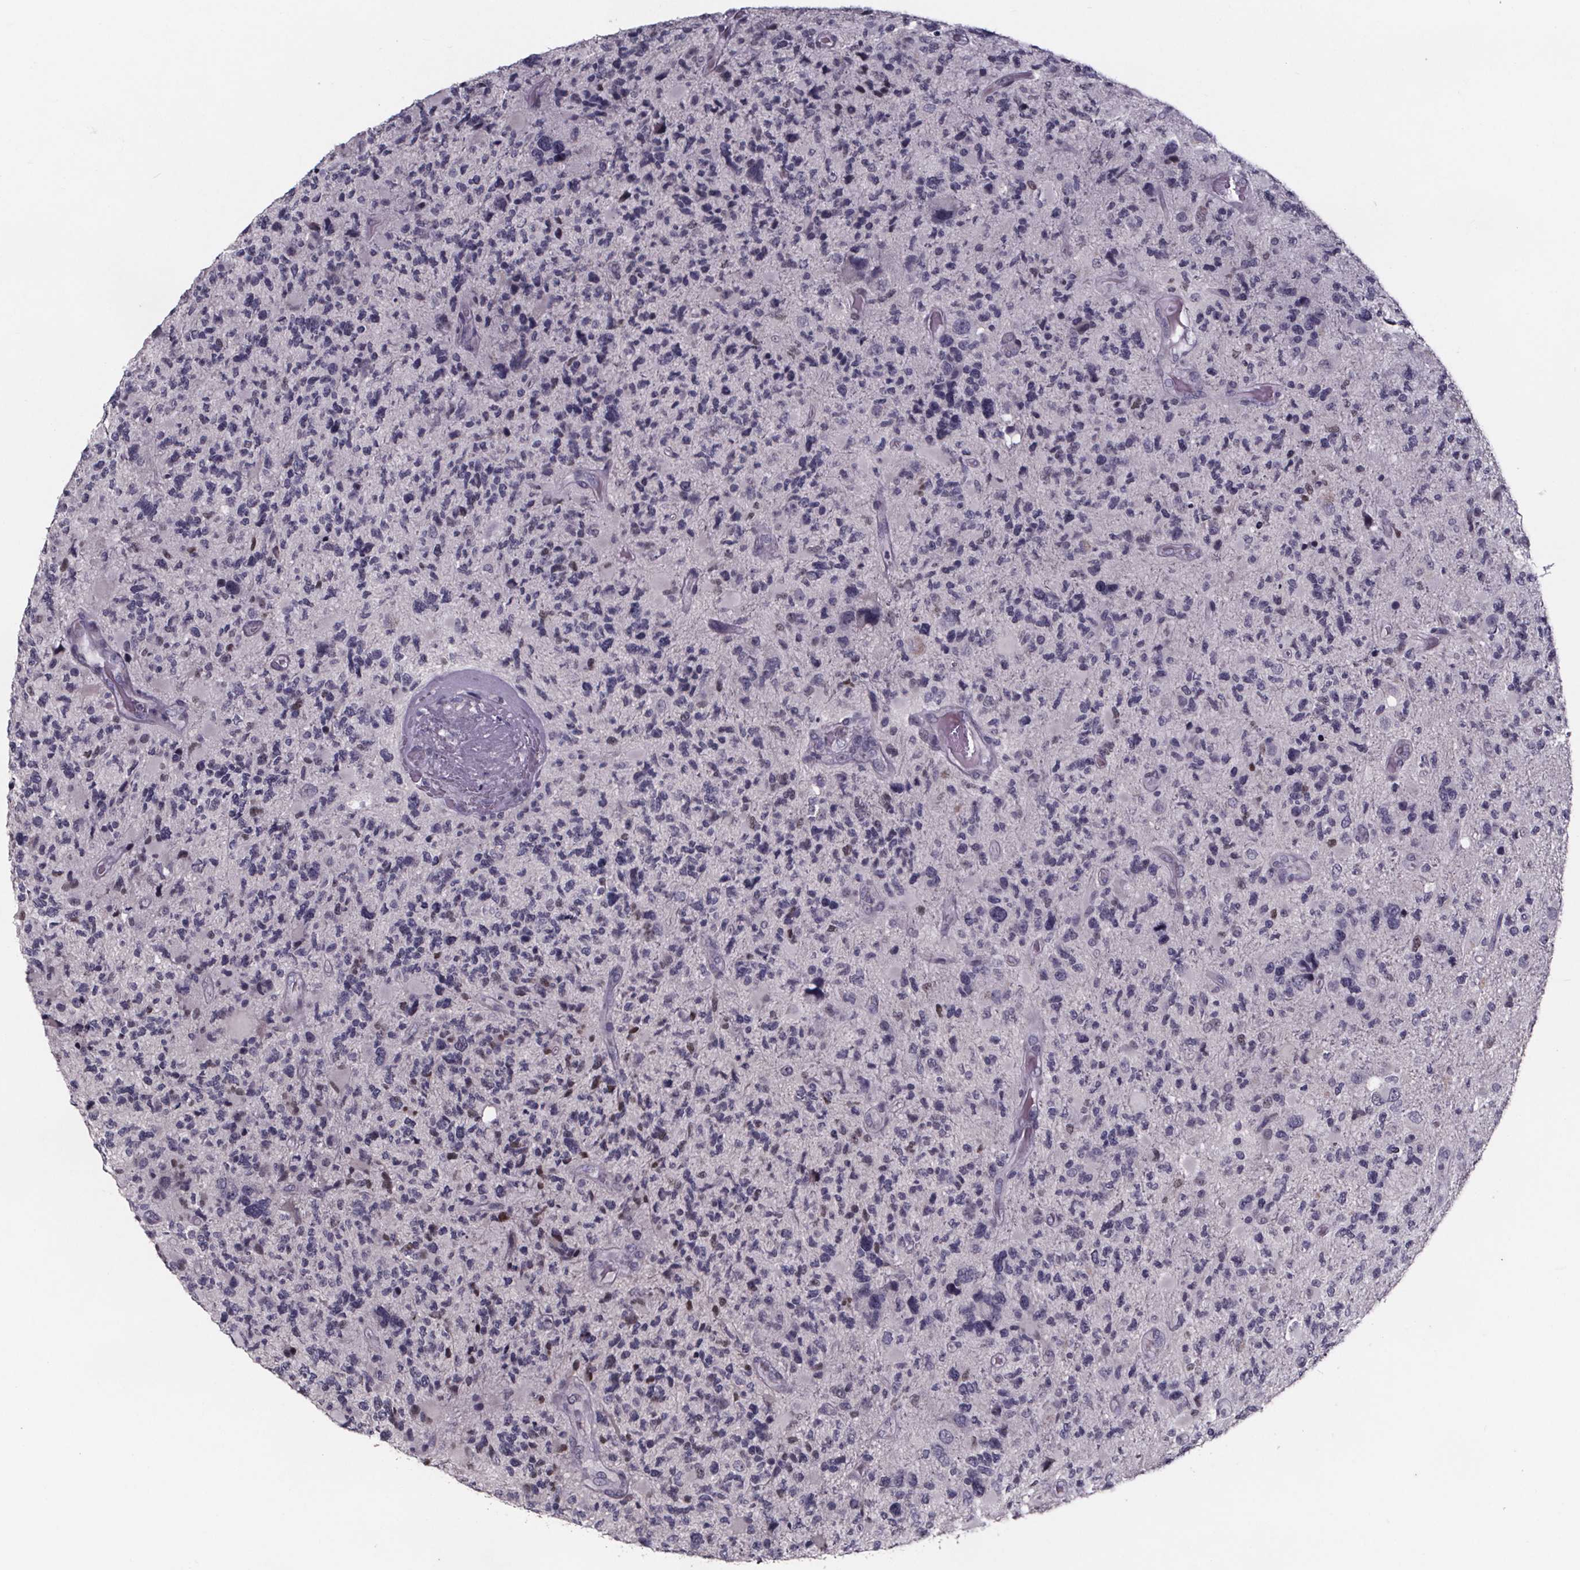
{"staining": {"intensity": "negative", "quantity": "none", "location": "none"}, "tissue": "glioma", "cell_type": "Tumor cells", "image_type": "cancer", "snomed": [{"axis": "morphology", "description": "Glioma, malignant, High grade"}, {"axis": "topography", "description": "Brain"}], "caption": "Image shows no significant protein expression in tumor cells of glioma.", "gene": "AR", "patient": {"sex": "female", "age": 71}}